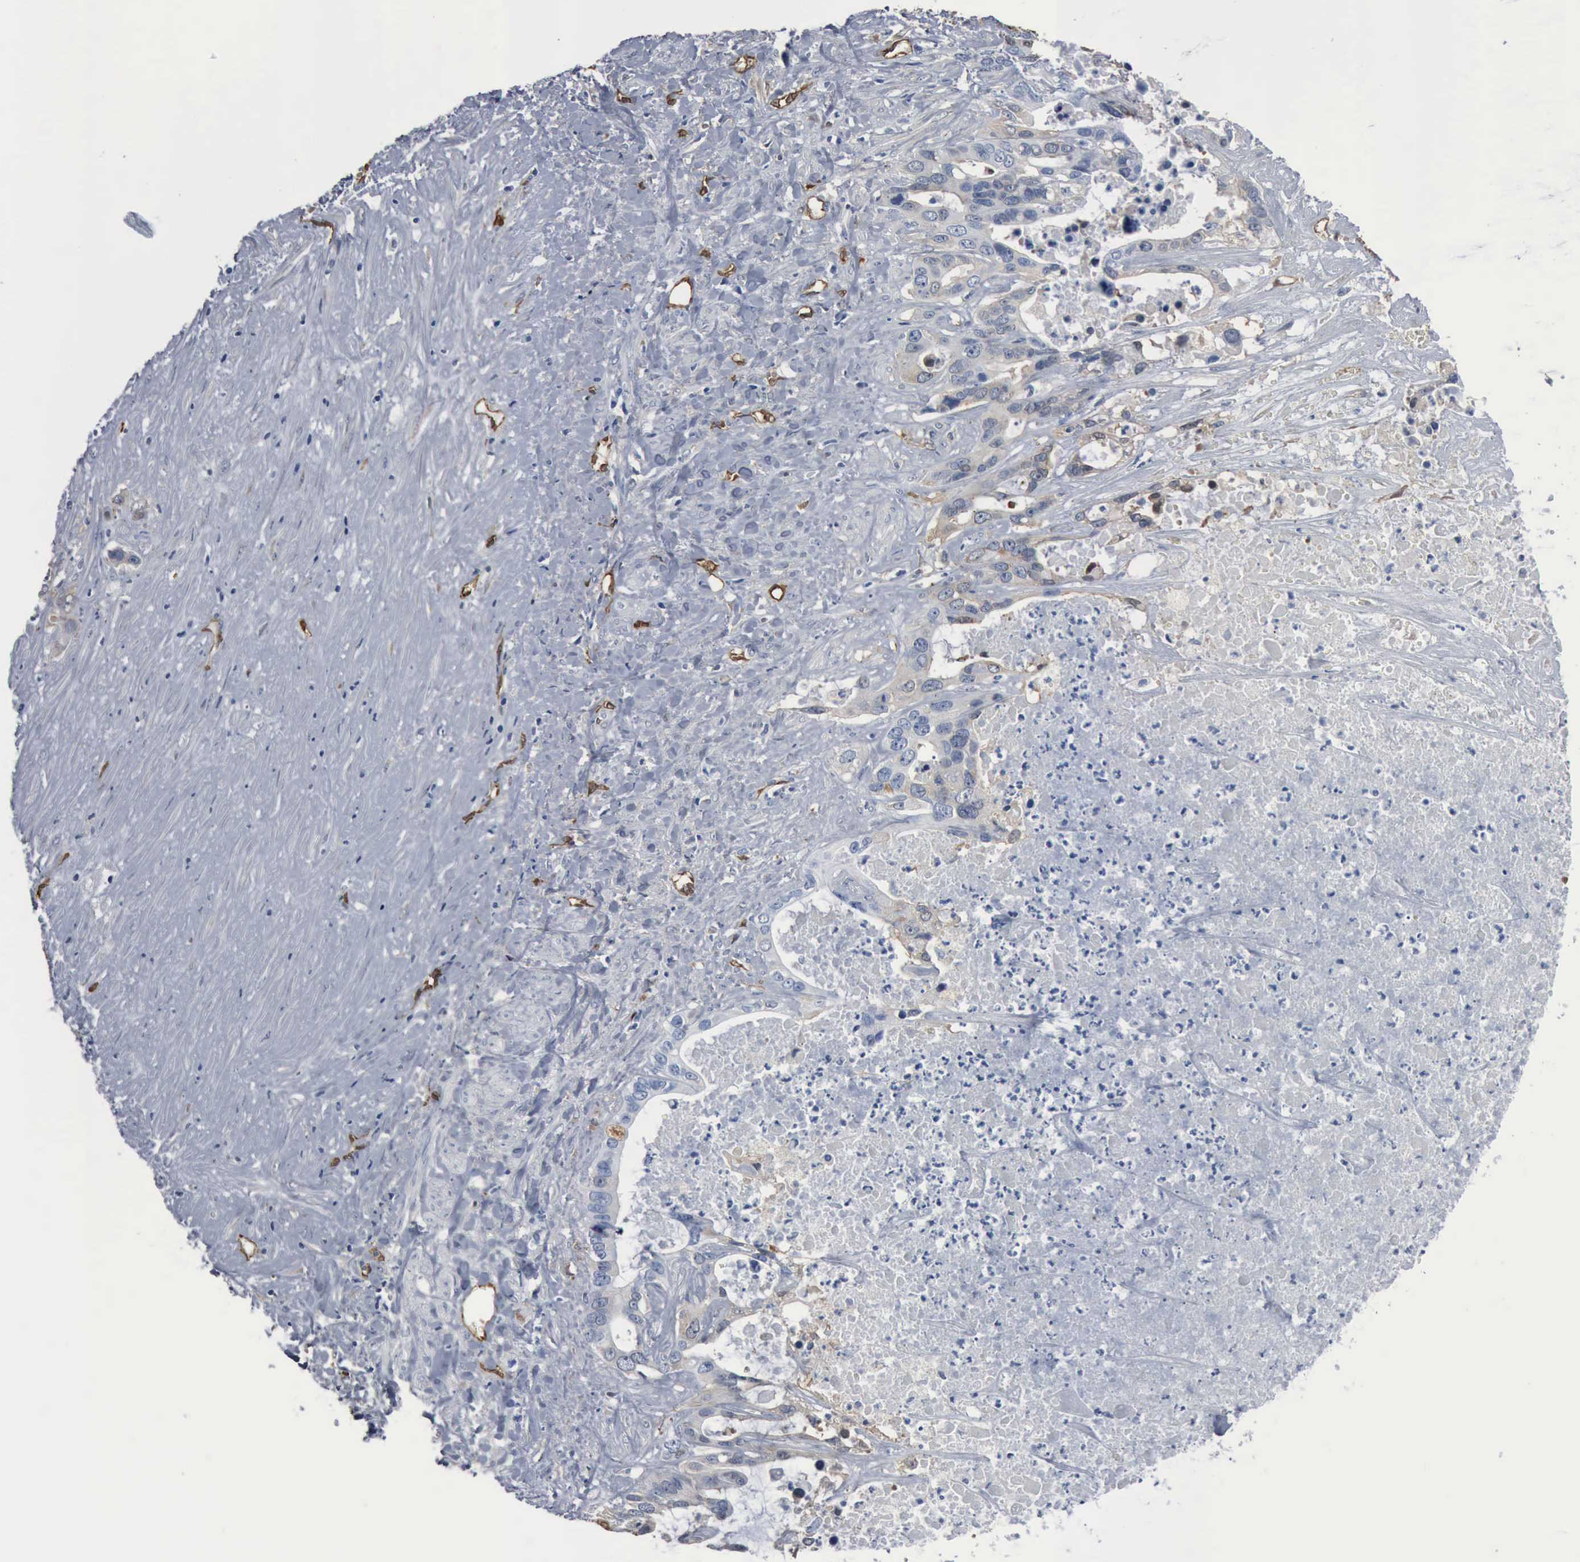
{"staining": {"intensity": "negative", "quantity": "none", "location": "none"}, "tissue": "liver cancer", "cell_type": "Tumor cells", "image_type": "cancer", "snomed": [{"axis": "morphology", "description": "Cholangiocarcinoma"}, {"axis": "topography", "description": "Liver"}], "caption": "This is an IHC photomicrograph of liver cholangiocarcinoma. There is no expression in tumor cells.", "gene": "FSCN1", "patient": {"sex": "female", "age": 65}}